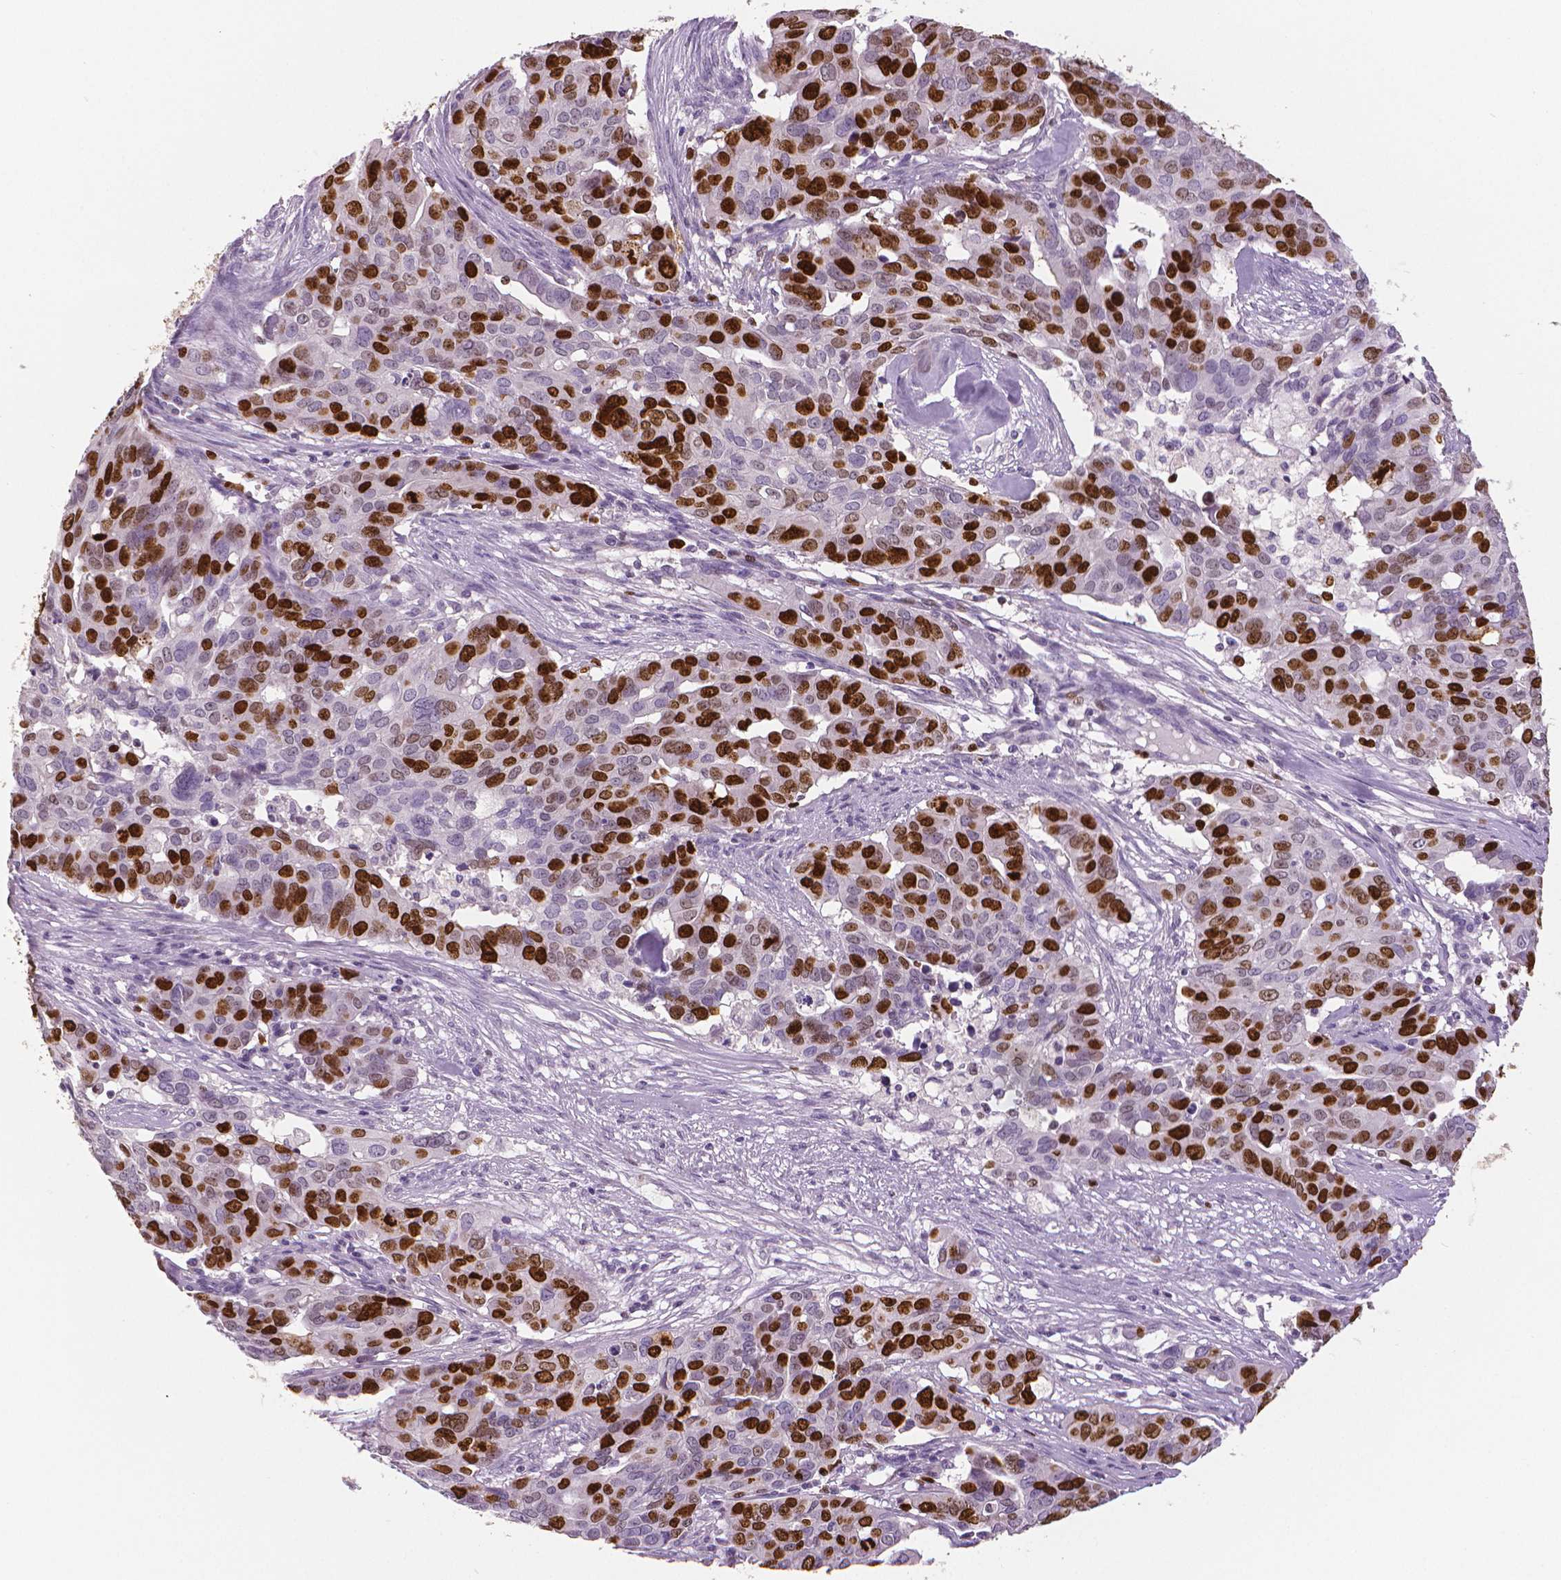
{"staining": {"intensity": "strong", "quantity": "25%-75%", "location": "nuclear"}, "tissue": "ovarian cancer", "cell_type": "Tumor cells", "image_type": "cancer", "snomed": [{"axis": "morphology", "description": "Carcinoma, endometroid"}, {"axis": "topography", "description": "Ovary"}], "caption": "Brown immunohistochemical staining in human endometroid carcinoma (ovarian) reveals strong nuclear staining in about 25%-75% of tumor cells. Using DAB (3,3'-diaminobenzidine) (brown) and hematoxylin (blue) stains, captured at high magnification using brightfield microscopy.", "gene": "MKI67", "patient": {"sex": "female", "age": 78}}